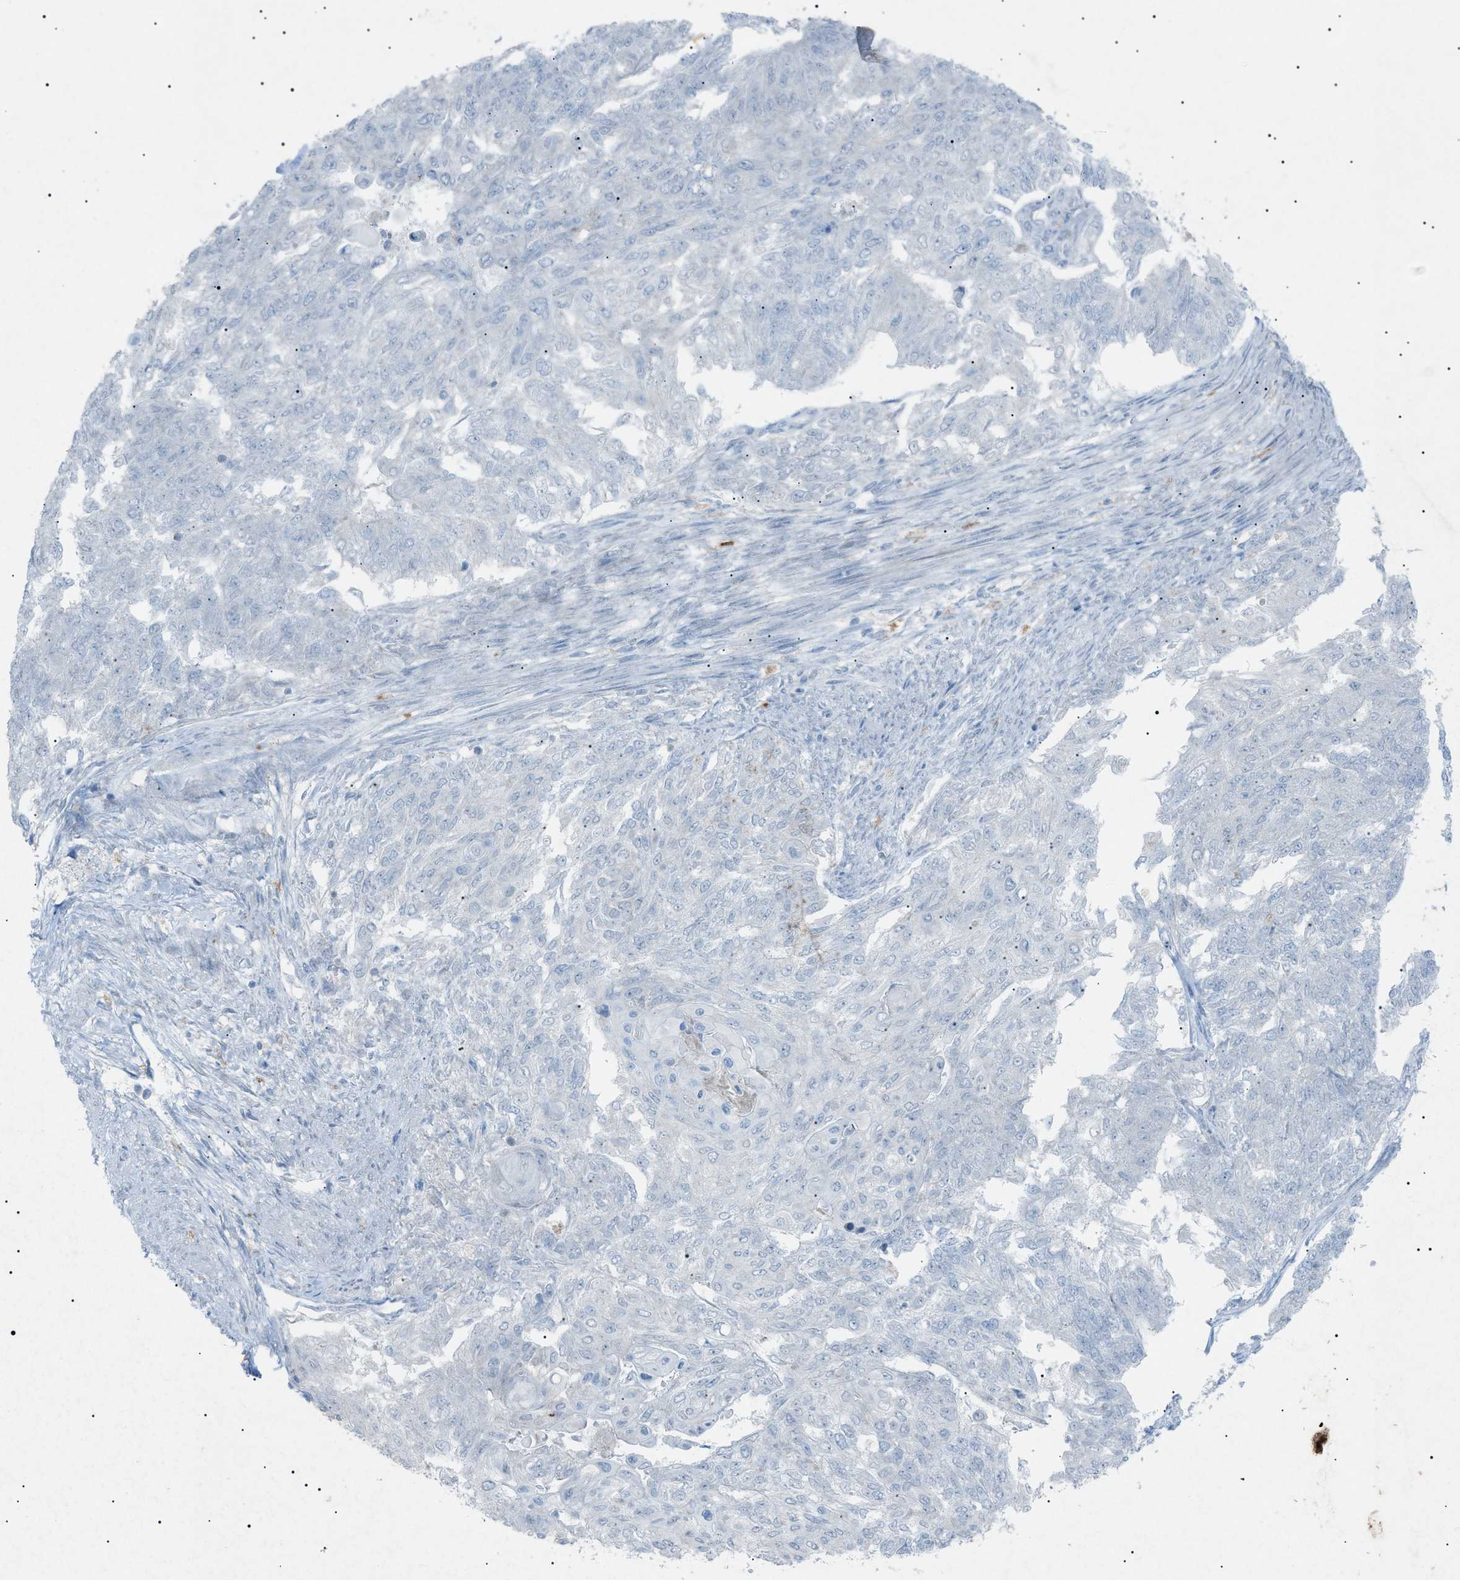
{"staining": {"intensity": "negative", "quantity": "none", "location": "none"}, "tissue": "endometrial cancer", "cell_type": "Tumor cells", "image_type": "cancer", "snomed": [{"axis": "morphology", "description": "Adenocarcinoma, NOS"}, {"axis": "topography", "description": "Endometrium"}], "caption": "Protein analysis of adenocarcinoma (endometrial) shows no significant expression in tumor cells.", "gene": "BTK", "patient": {"sex": "female", "age": 32}}